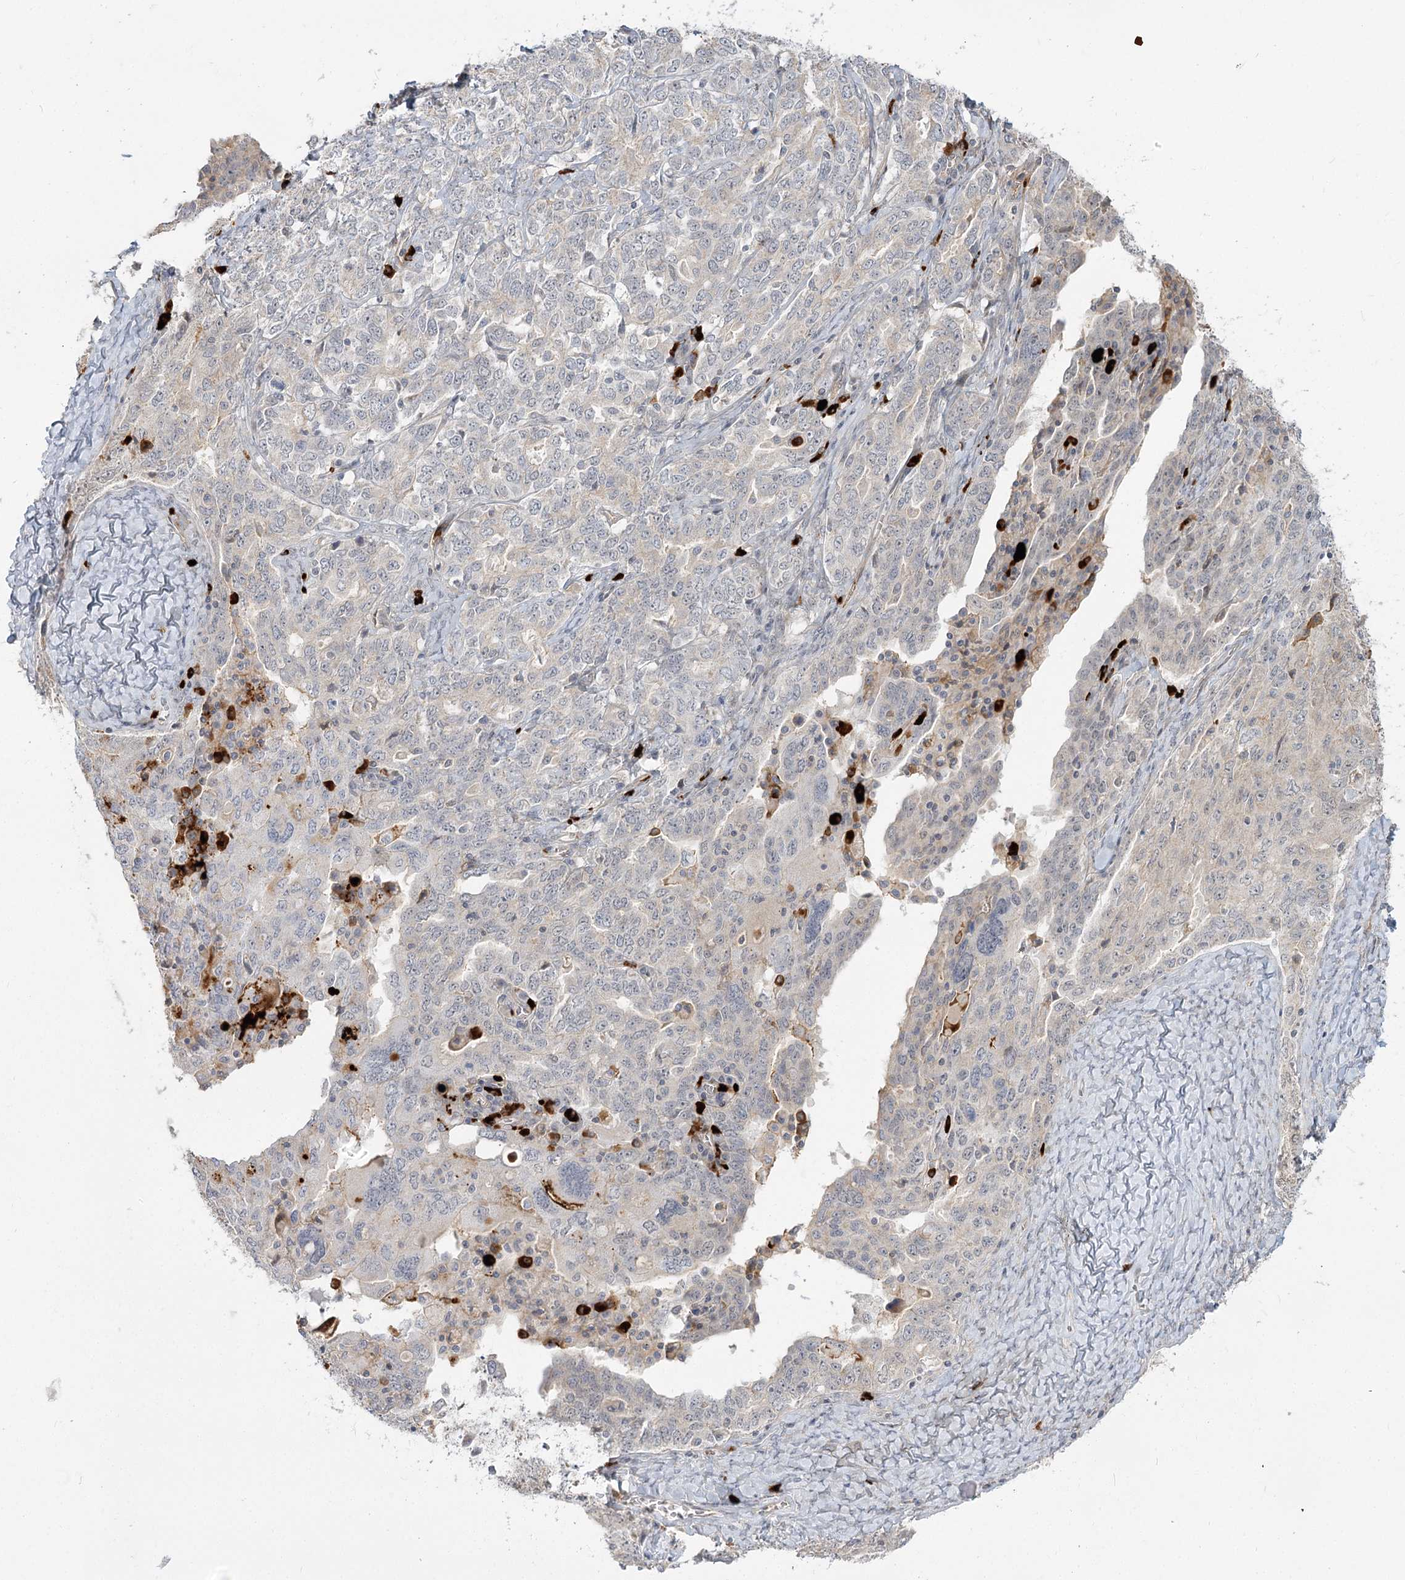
{"staining": {"intensity": "negative", "quantity": "none", "location": "none"}, "tissue": "ovarian cancer", "cell_type": "Tumor cells", "image_type": "cancer", "snomed": [{"axis": "morphology", "description": "Carcinoma, endometroid"}, {"axis": "topography", "description": "Ovary"}], "caption": "This histopathology image is of ovarian endometroid carcinoma stained with immunohistochemistry (IHC) to label a protein in brown with the nuclei are counter-stained blue. There is no staining in tumor cells.", "gene": "GUCY2C", "patient": {"sex": "female", "age": 62}}